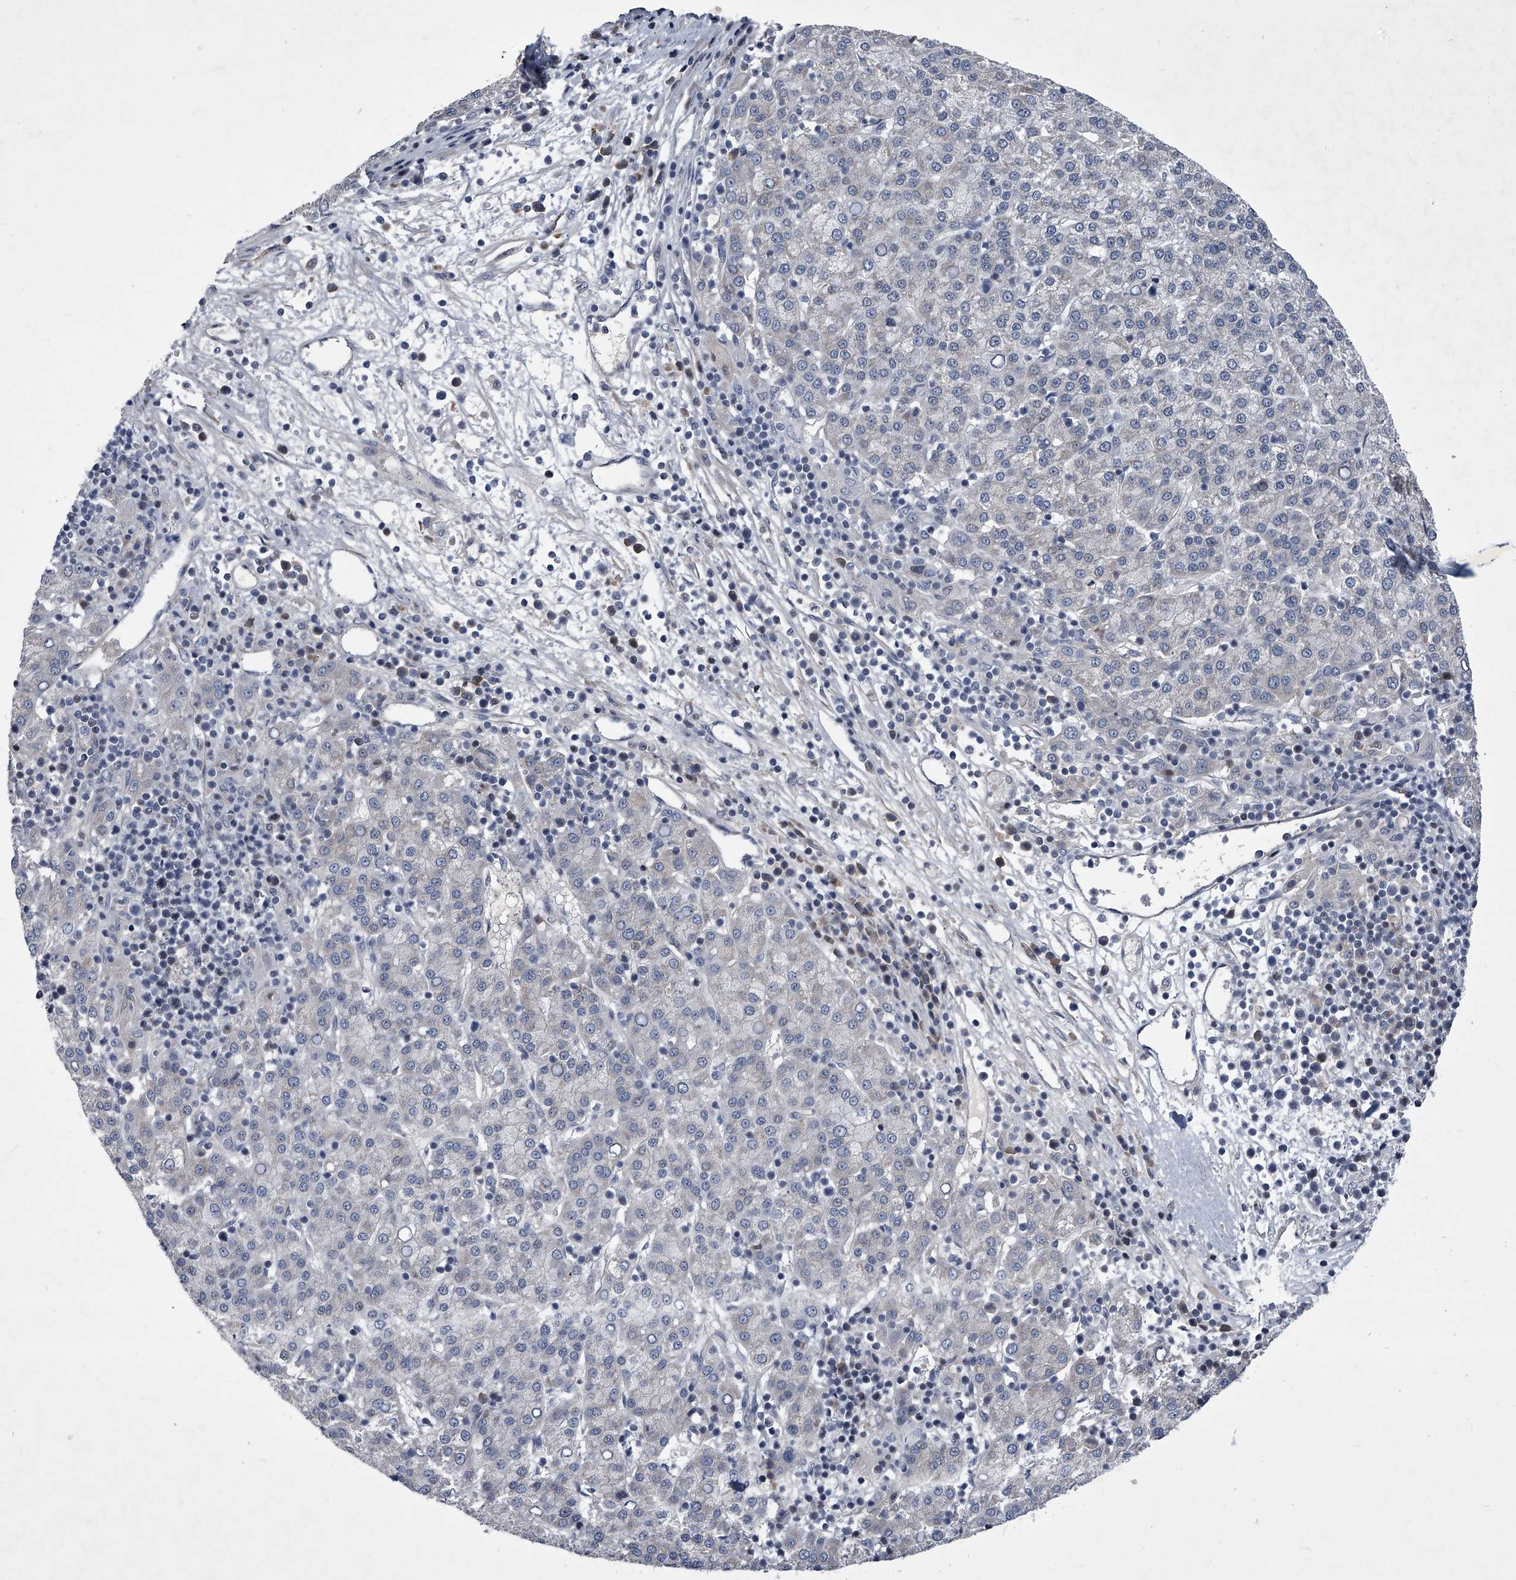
{"staining": {"intensity": "negative", "quantity": "none", "location": "none"}, "tissue": "liver cancer", "cell_type": "Tumor cells", "image_type": "cancer", "snomed": [{"axis": "morphology", "description": "Carcinoma, Hepatocellular, NOS"}, {"axis": "topography", "description": "Liver"}], "caption": "The histopathology image shows no significant expression in tumor cells of liver cancer (hepatocellular carcinoma).", "gene": "ZNF76", "patient": {"sex": "female", "age": 58}}